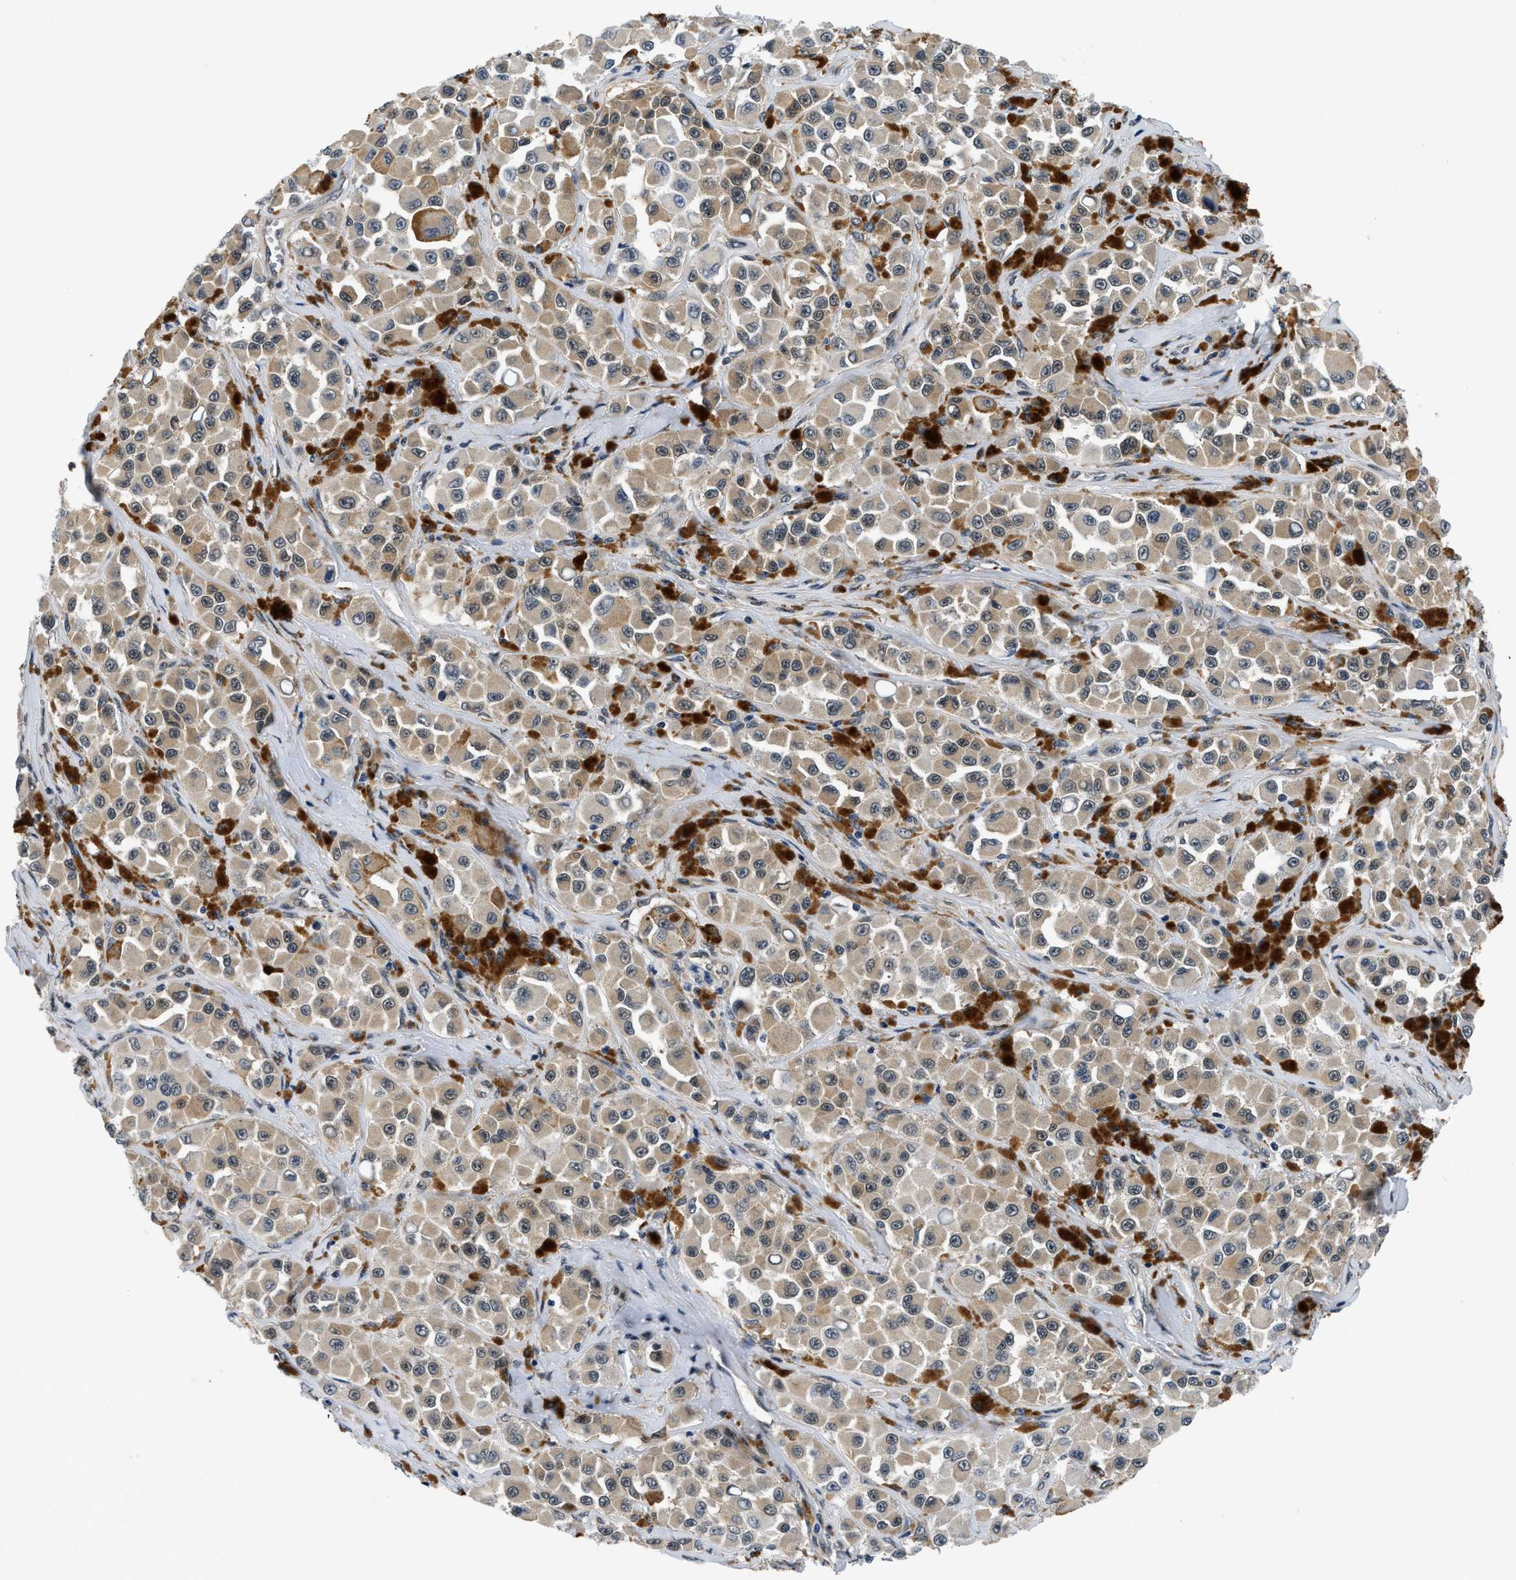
{"staining": {"intensity": "weak", "quantity": ">75%", "location": "cytoplasmic/membranous"}, "tissue": "melanoma", "cell_type": "Tumor cells", "image_type": "cancer", "snomed": [{"axis": "morphology", "description": "Malignant melanoma, NOS"}, {"axis": "topography", "description": "Skin"}], "caption": "This image exhibits immunohistochemistry (IHC) staining of malignant melanoma, with low weak cytoplasmic/membranous staining in approximately >75% of tumor cells.", "gene": "SMAD4", "patient": {"sex": "male", "age": 84}}